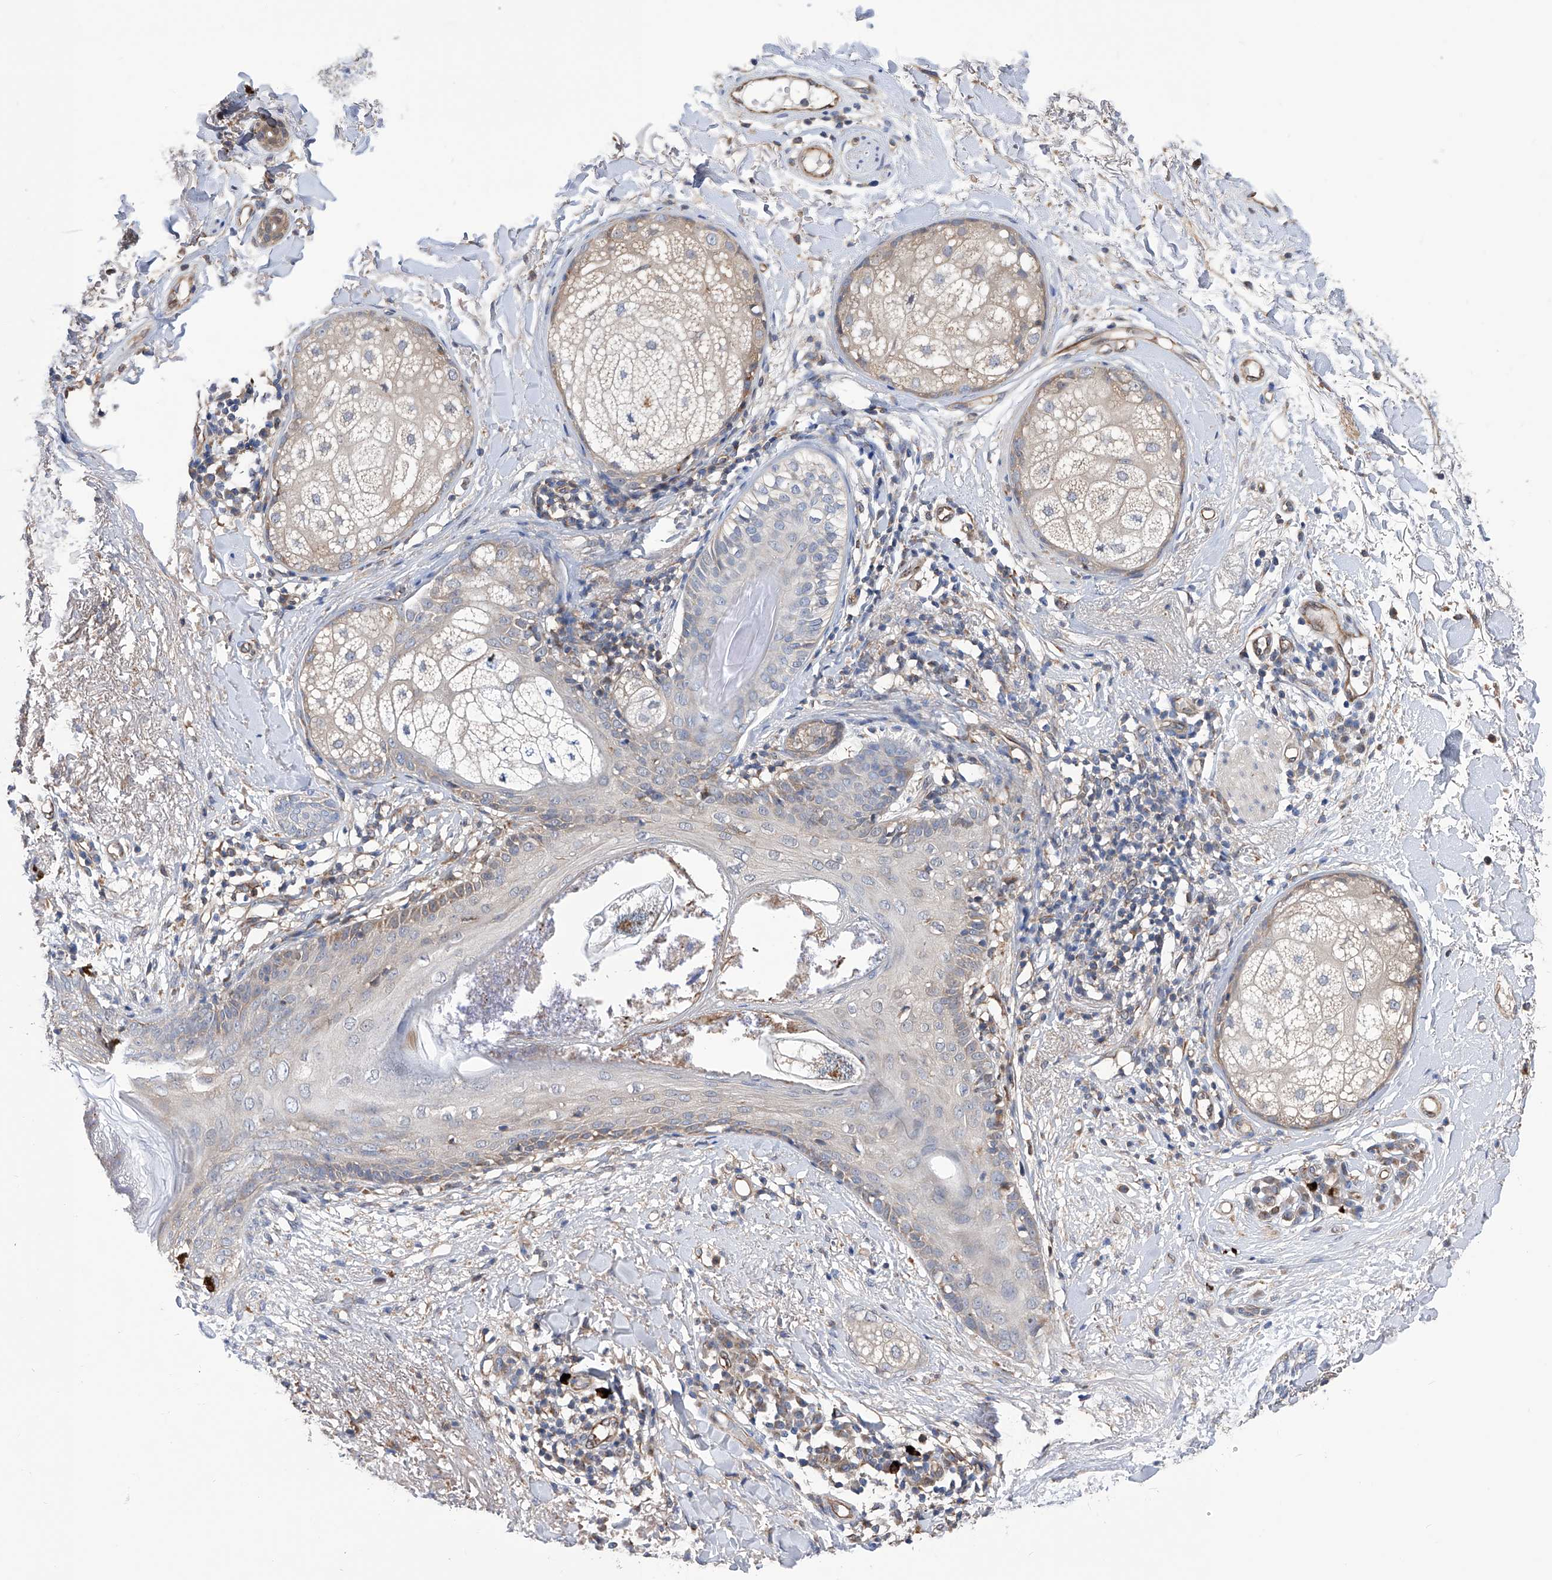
{"staining": {"intensity": "negative", "quantity": "none", "location": "none"}, "tissue": "skin cancer", "cell_type": "Tumor cells", "image_type": "cancer", "snomed": [{"axis": "morphology", "description": "Basal cell carcinoma"}, {"axis": "topography", "description": "Skin"}], "caption": "Skin basal cell carcinoma stained for a protein using immunohistochemistry displays no expression tumor cells.", "gene": "SPATA20", "patient": {"sex": "male", "age": 85}}